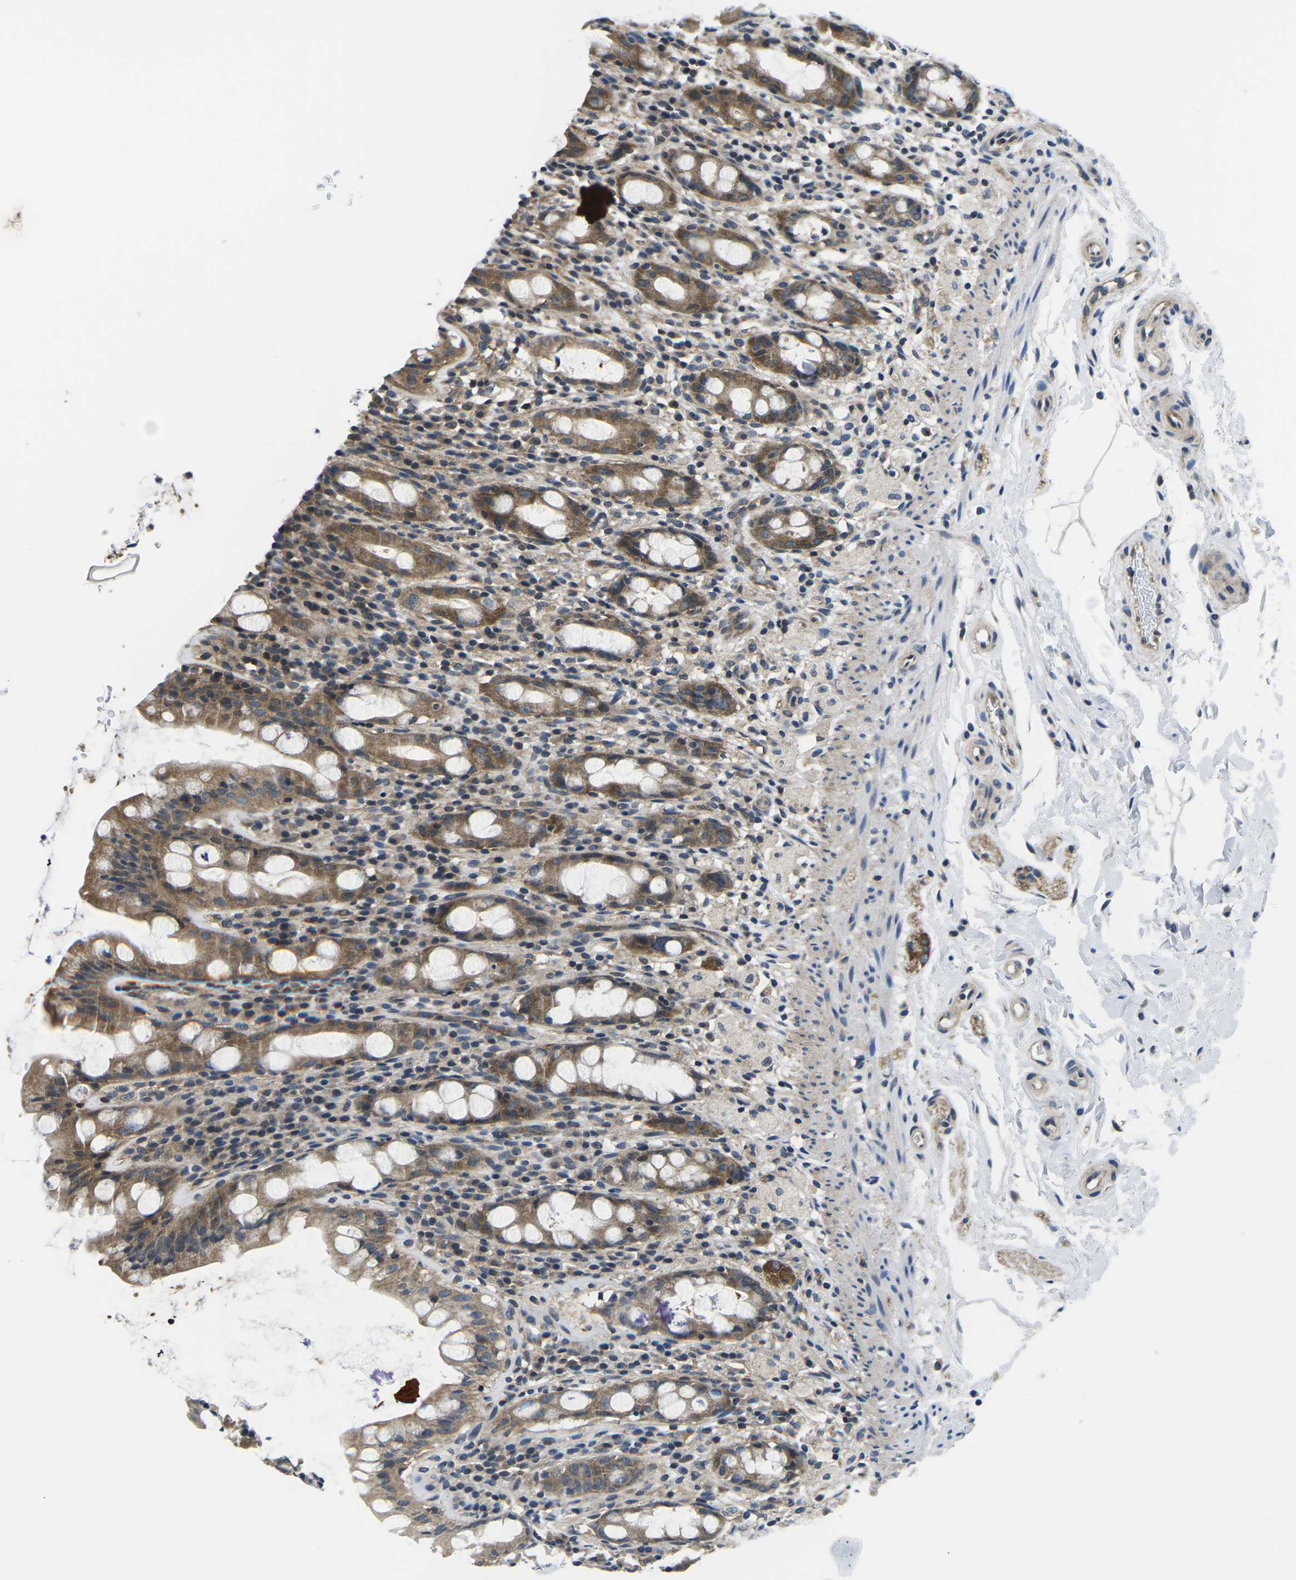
{"staining": {"intensity": "moderate", "quantity": ">75%", "location": "cytoplasmic/membranous"}, "tissue": "rectum", "cell_type": "Glandular cells", "image_type": "normal", "snomed": [{"axis": "morphology", "description": "Normal tissue, NOS"}, {"axis": "topography", "description": "Rectum"}], "caption": "Glandular cells show medium levels of moderate cytoplasmic/membranous expression in approximately >75% of cells in benign human rectum.", "gene": "GSK3B", "patient": {"sex": "male", "age": 44}}